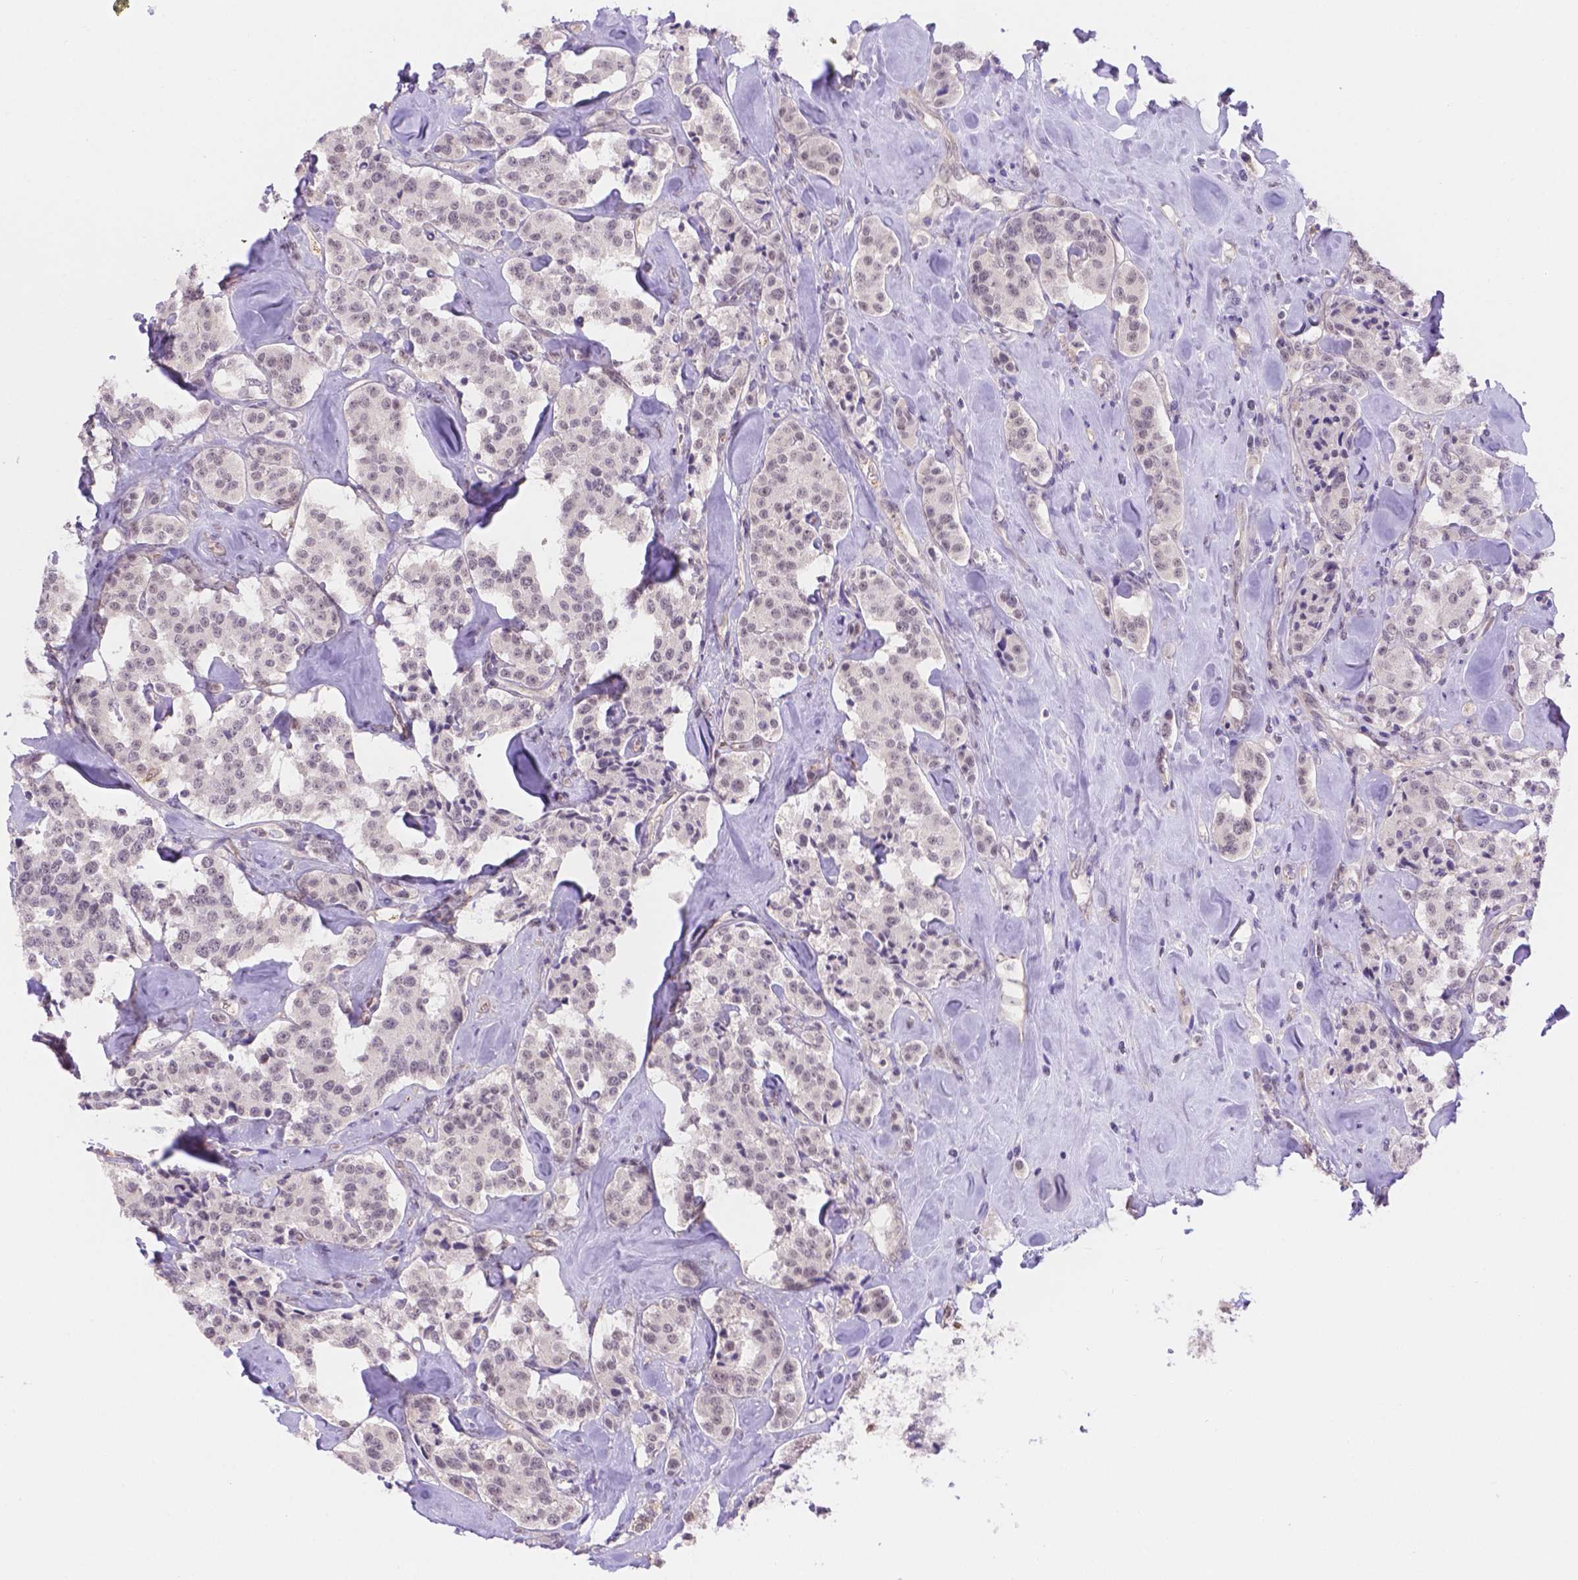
{"staining": {"intensity": "negative", "quantity": "none", "location": "none"}, "tissue": "carcinoid", "cell_type": "Tumor cells", "image_type": "cancer", "snomed": [{"axis": "morphology", "description": "Carcinoid, malignant, NOS"}, {"axis": "topography", "description": "Pancreas"}], "caption": "Carcinoid (malignant) stained for a protein using immunohistochemistry (IHC) displays no expression tumor cells.", "gene": "NXPE2", "patient": {"sex": "male", "age": 41}}